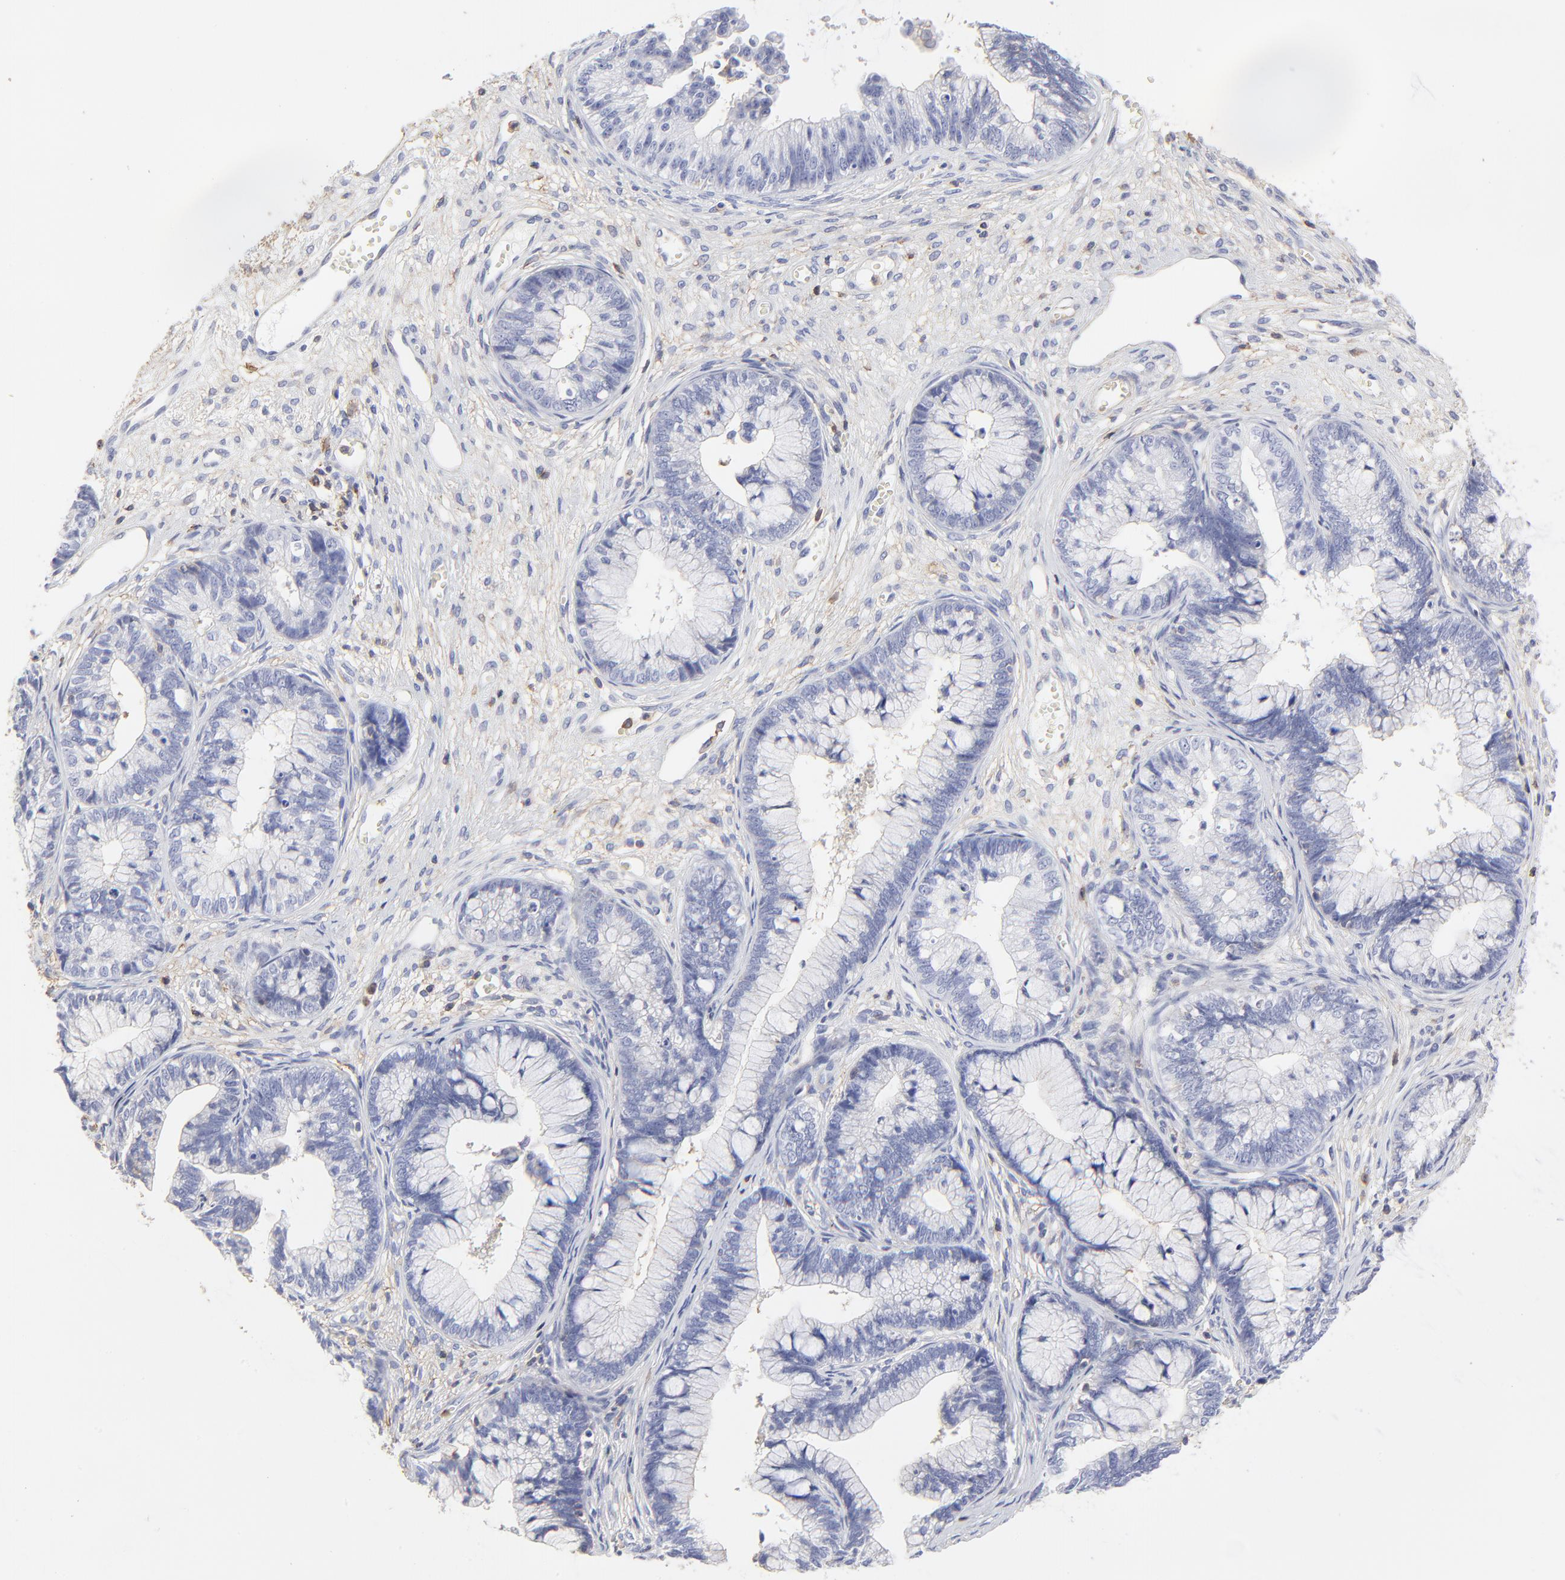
{"staining": {"intensity": "negative", "quantity": "none", "location": "none"}, "tissue": "cervical cancer", "cell_type": "Tumor cells", "image_type": "cancer", "snomed": [{"axis": "morphology", "description": "Adenocarcinoma, NOS"}, {"axis": "topography", "description": "Cervix"}], "caption": "Protein analysis of cervical cancer (adenocarcinoma) reveals no significant expression in tumor cells.", "gene": "ANXA6", "patient": {"sex": "female", "age": 44}}